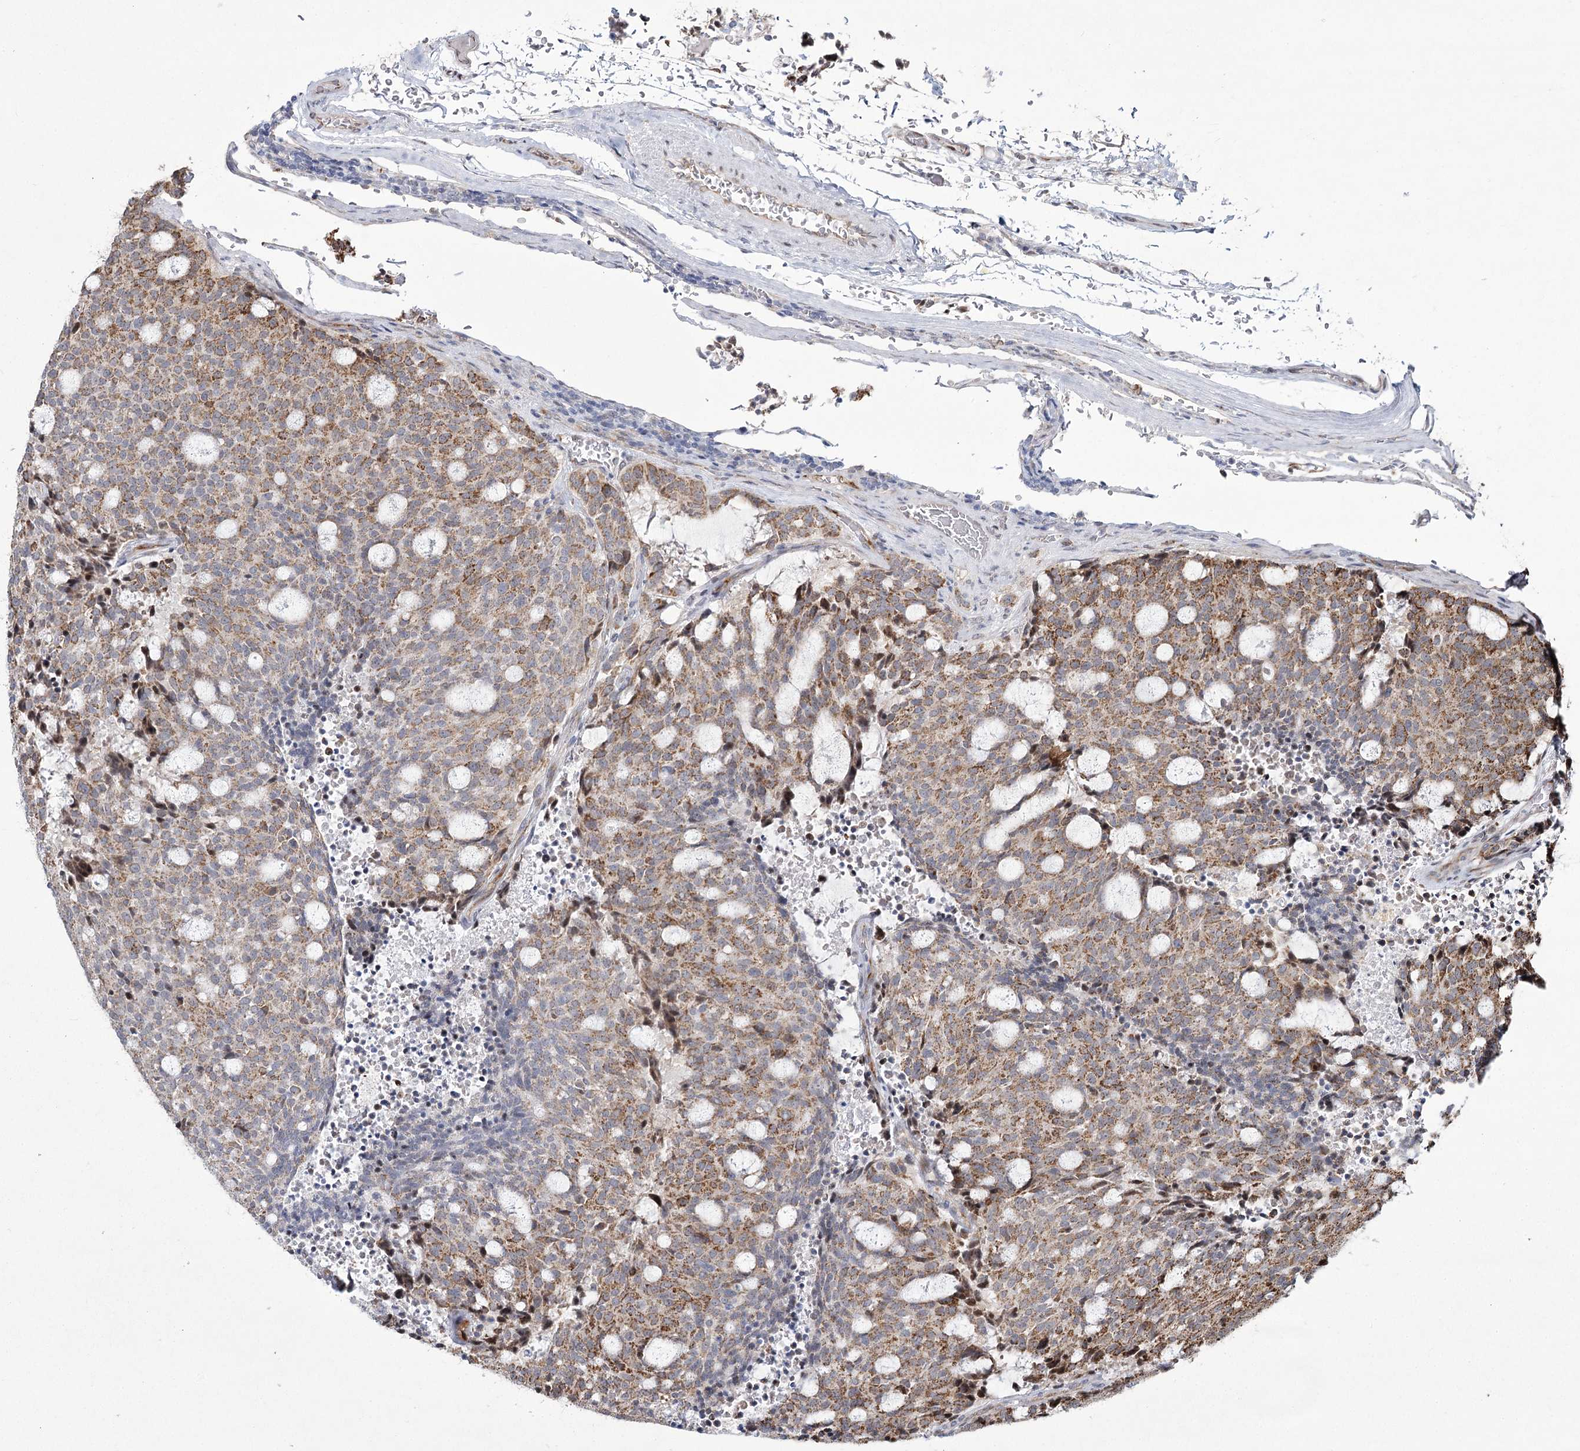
{"staining": {"intensity": "moderate", "quantity": ">75%", "location": "cytoplasmic/membranous"}, "tissue": "carcinoid", "cell_type": "Tumor cells", "image_type": "cancer", "snomed": [{"axis": "morphology", "description": "Carcinoid, malignant, NOS"}, {"axis": "topography", "description": "Pancreas"}], "caption": "Carcinoid was stained to show a protein in brown. There is medium levels of moderate cytoplasmic/membranous expression in about >75% of tumor cells.", "gene": "YBX3", "patient": {"sex": "female", "age": 54}}